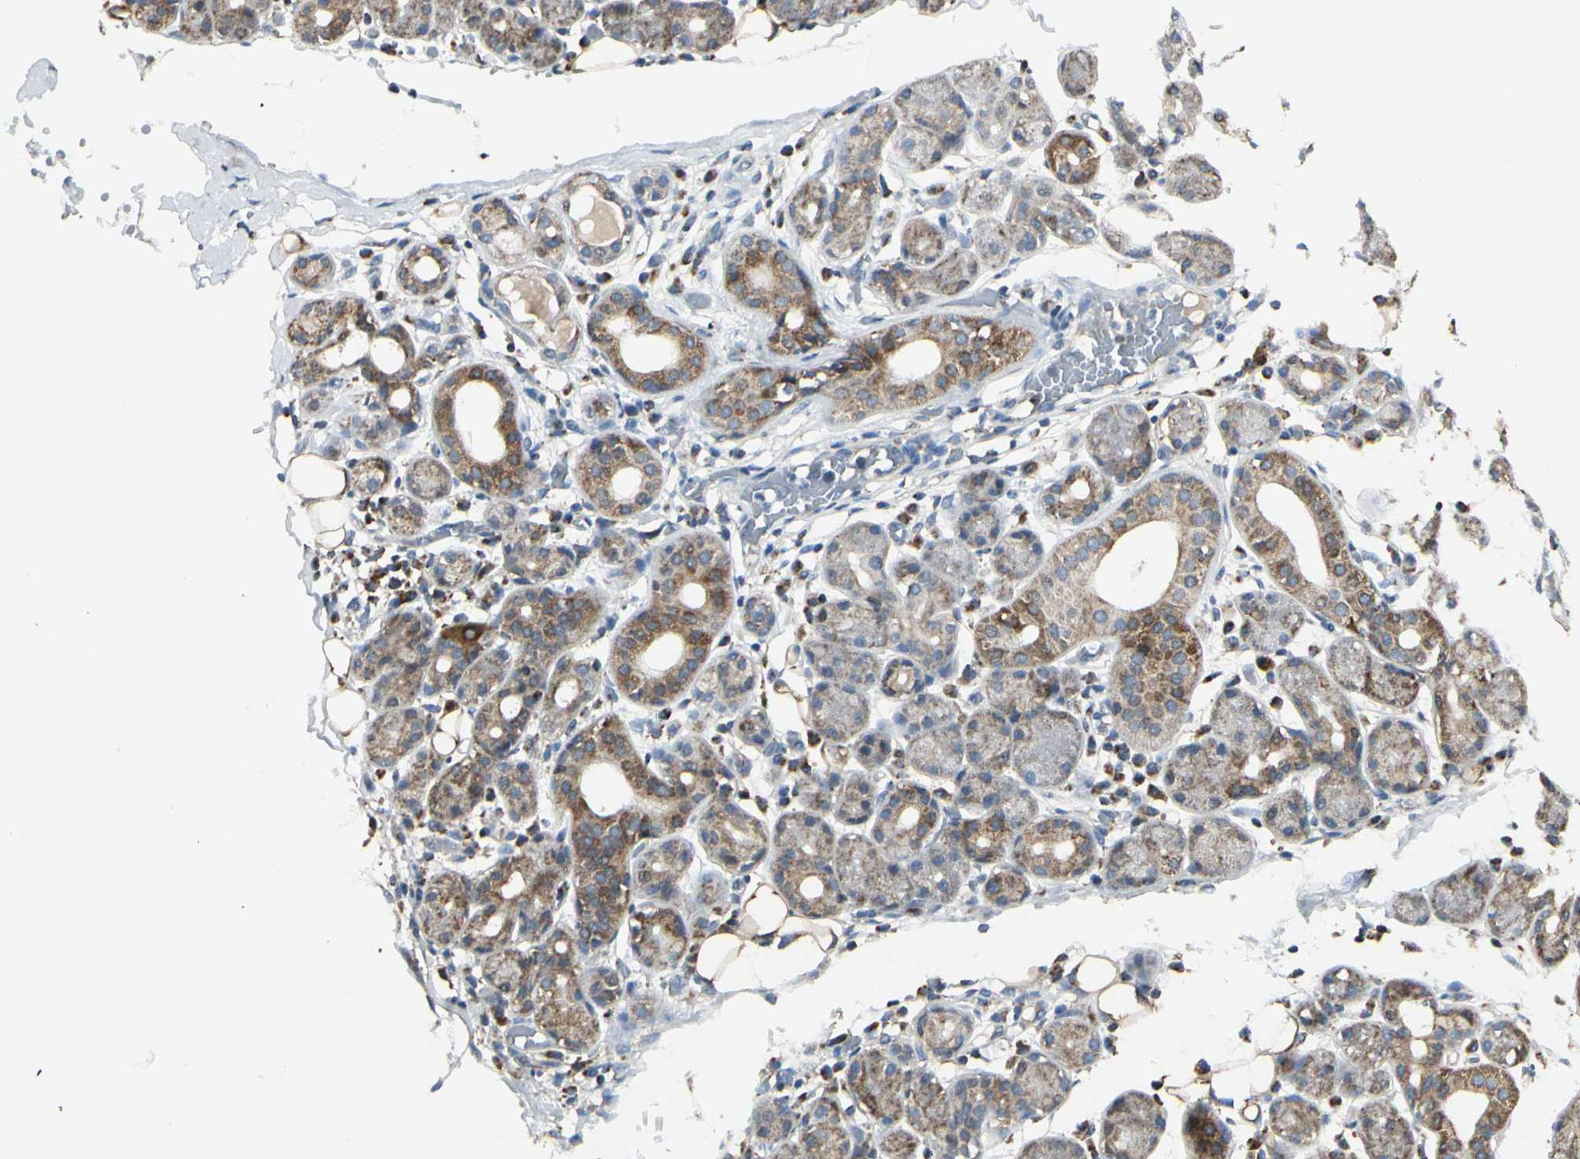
{"staining": {"intensity": "strong", "quantity": "25%-75%", "location": "cytoplasmic/membranous"}, "tissue": "salivary gland", "cell_type": "Glandular cells", "image_type": "normal", "snomed": [{"axis": "morphology", "description": "Normal tissue, NOS"}, {"axis": "topography", "description": "Salivary gland"}, {"axis": "topography", "description": "Peripheral nerve tissue"}], "caption": "Human salivary gland stained for a protein (brown) displays strong cytoplasmic/membranous positive staining in approximately 25%-75% of glandular cells.", "gene": "ANKS6", "patient": {"sex": "male", "age": 62}}